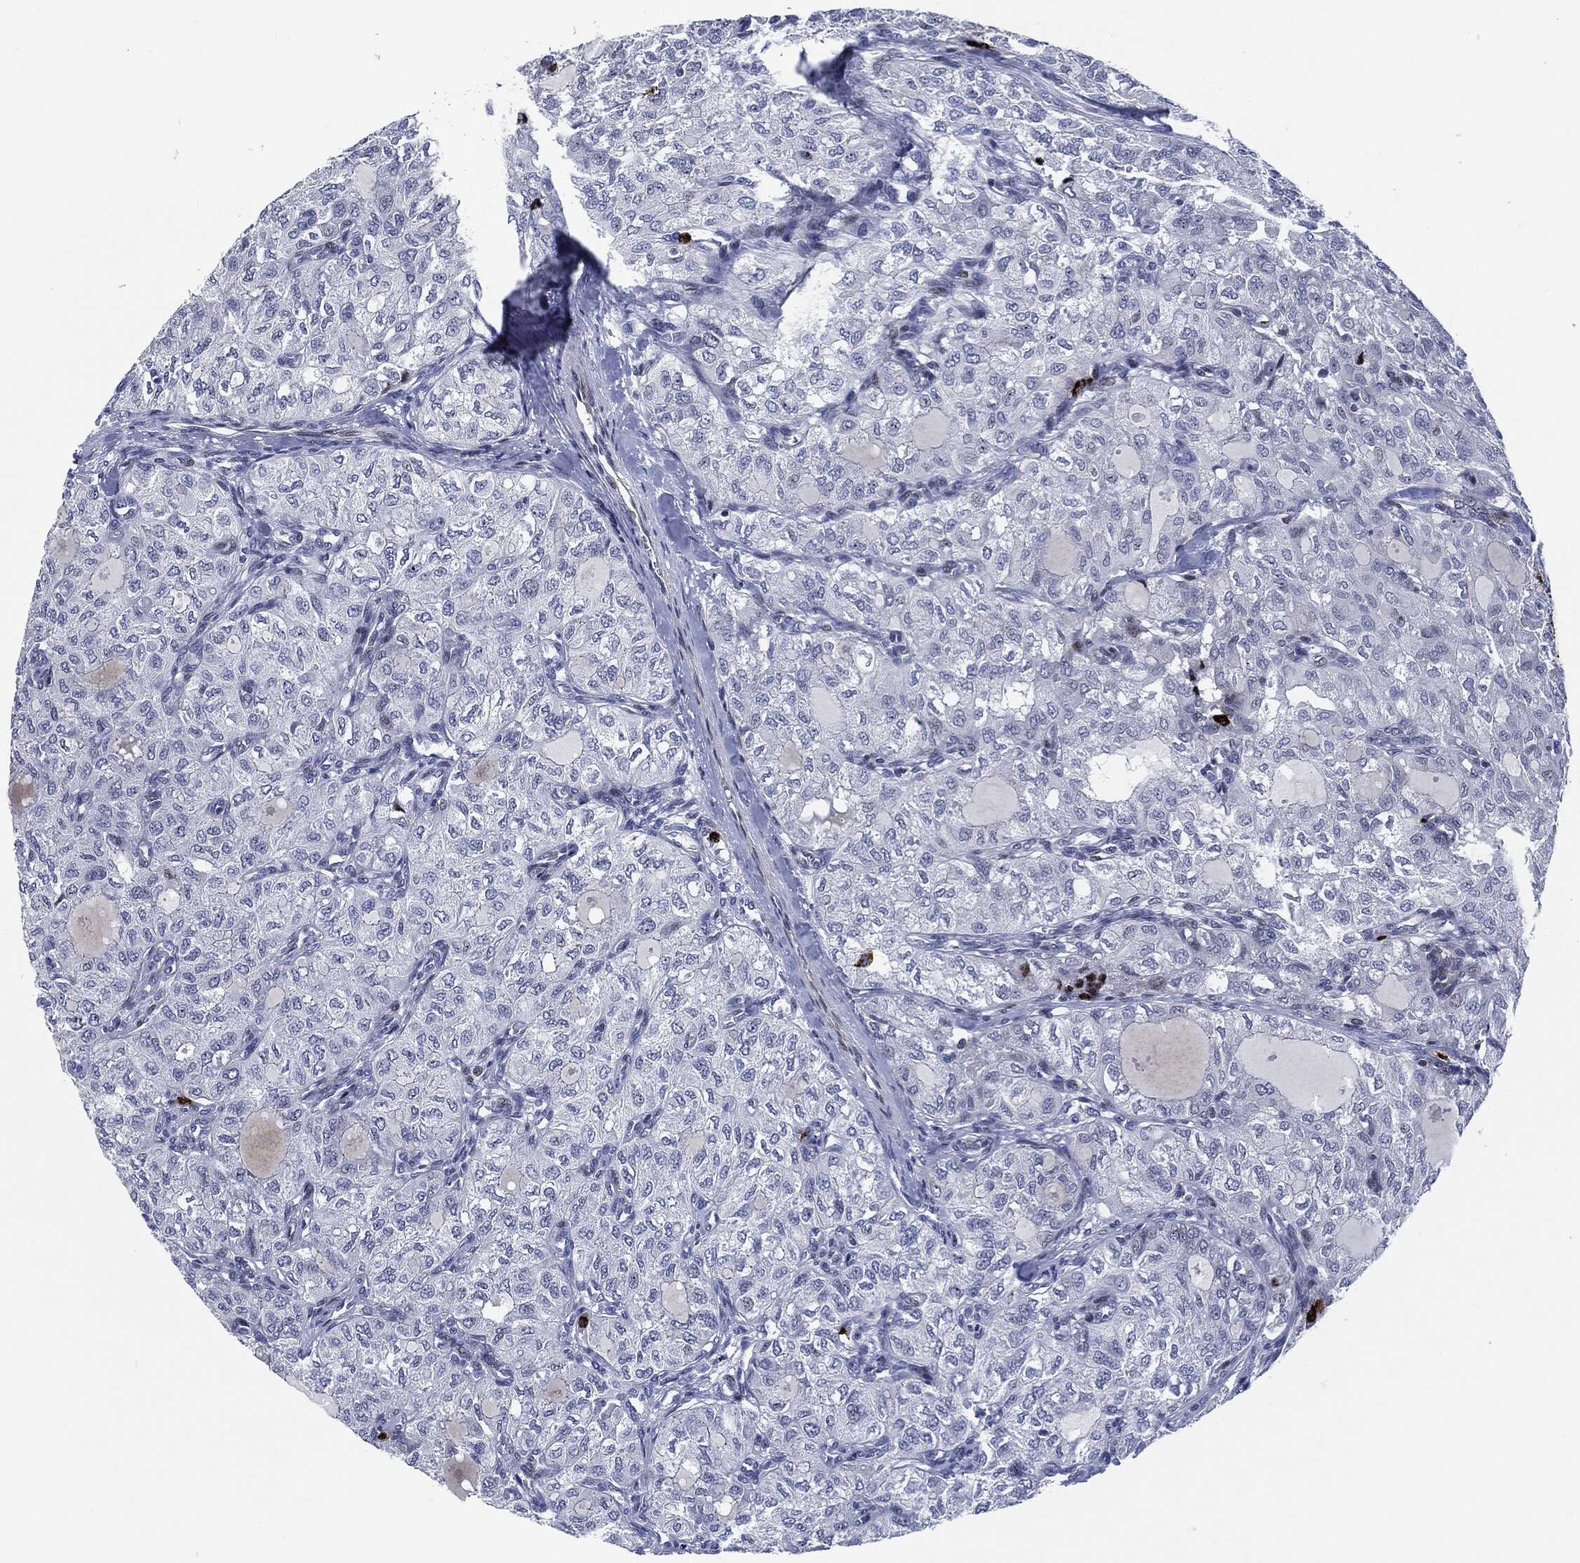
{"staining": {"intensity": "negative", "quantity": "none", "location": "none"}, "tissue": "thyroid cancer", "cell_type": "Tumor cells", "image_type": "cancer", "snomed": [{"axis": "morphology", "description": "Follicular adenoma carcinoma, NOS"}, {"axis": "topography", "description": "Thyroid gland"}], "caption": "Tumor cells are negative for protein expression in human thyroid cancer. (Brightfield microscopy of DAB (3,3'-diaminobenzidine) IHC at high magnification).", "gene": "MPO", "patient": {"sex": "male", "age": 75}}